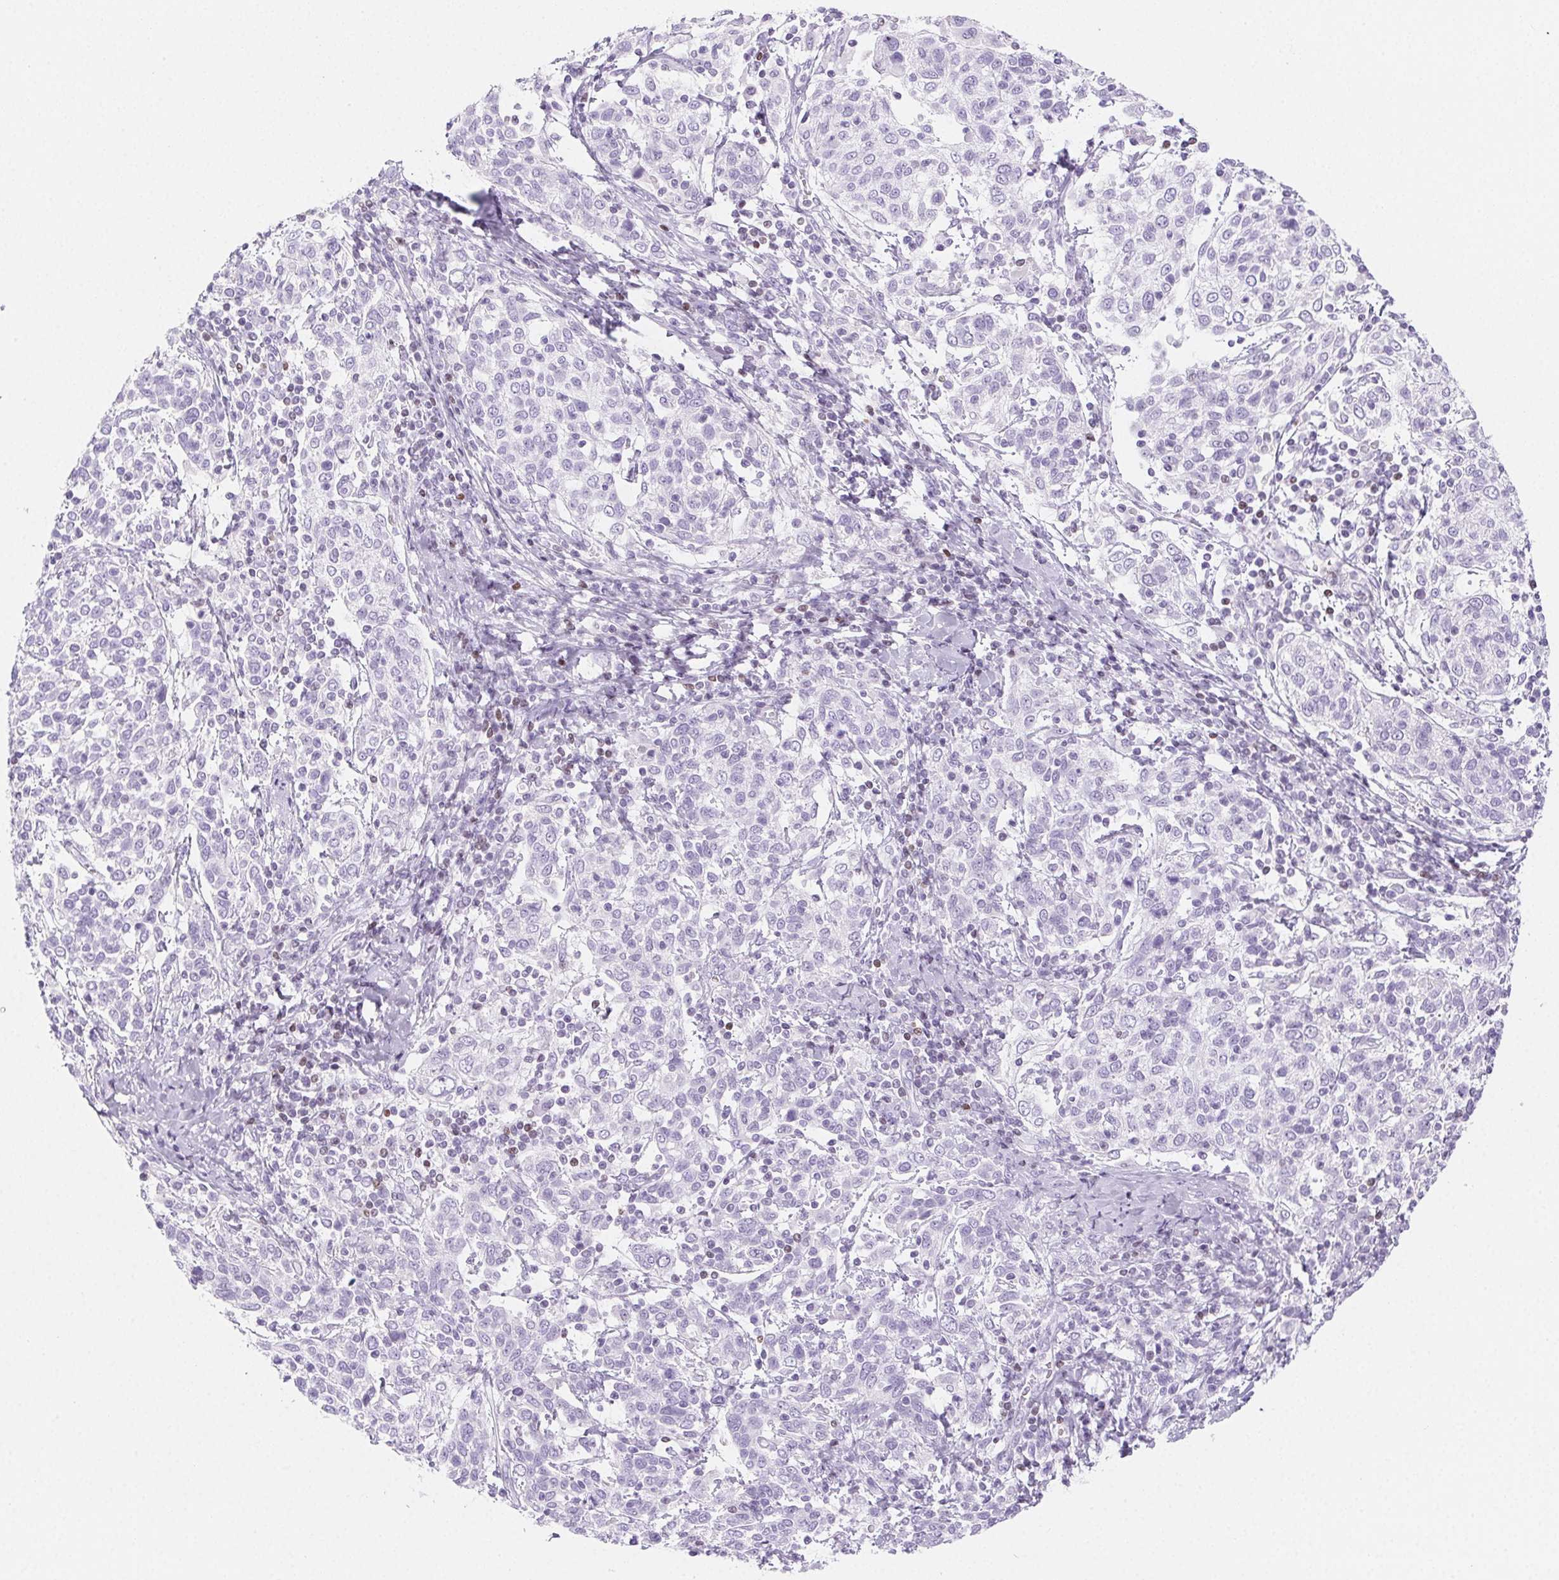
{"staining": {"intensity": "negative", "quantity": "none", "location": "none"}, "tissue": "cervical cancer", "cell_type": "Tumor cells", "image_type": "cancer", "snomed": [{"axis": "morphology", "description": "Squamous cell carcinoma, NOS"}, {"axis": "topography", "description": "Cervix"}], "caption": "Protein analysis of cervical cancer (squamous cell carcinoma) reveals no significant expression in tumor cells.", "gene": "BEND2", "patient": {"sex": "female", "age": 61}}